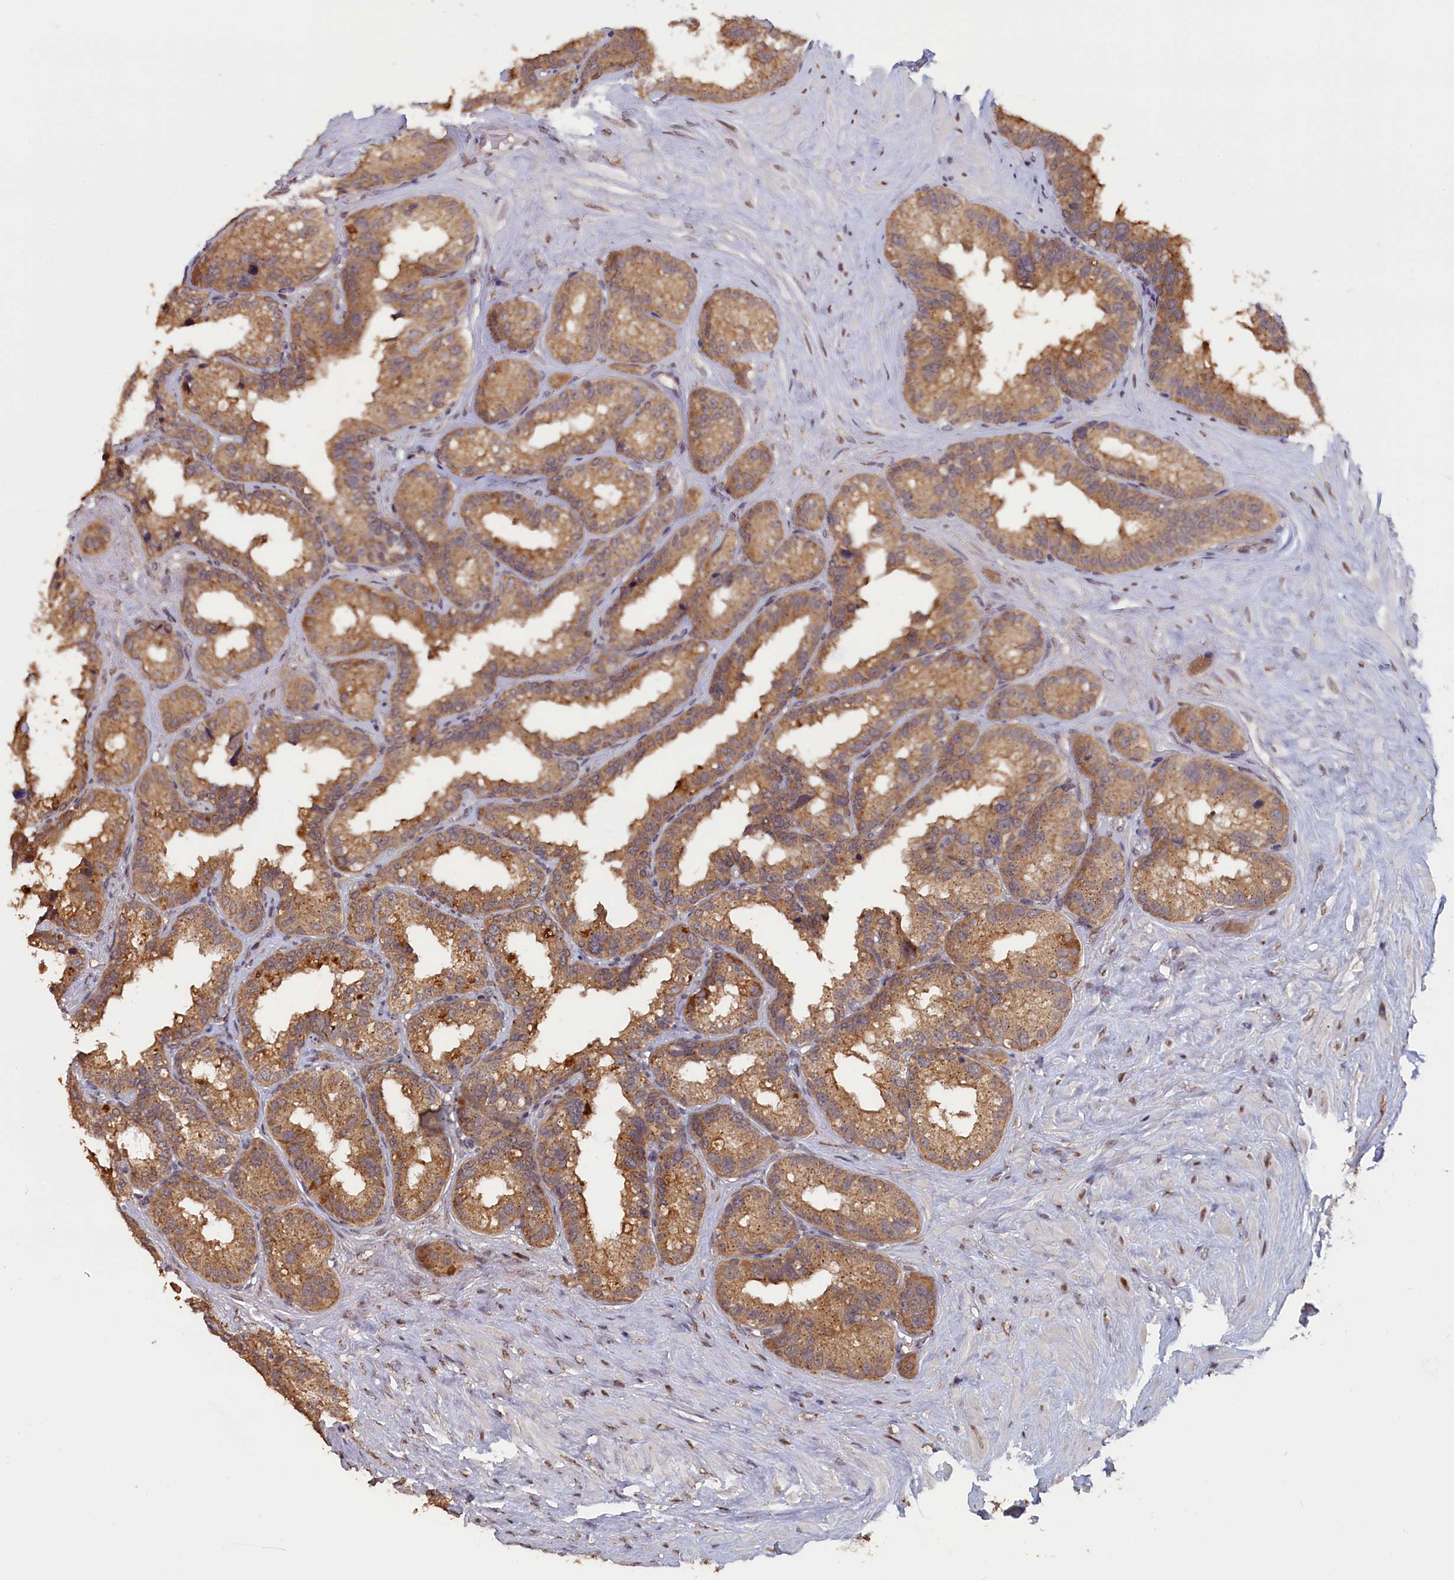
{"staining": {"intensity": "moderate", "quantity": ">75%", "location": "cytoplasmic/membranous"}, "tissue": "seminal vesicle", "cell_type": "Glandular cells", "image_type": "normal", "snomed": [{"axis": "morphology", "description": "Normal tissue, NOS"}, {"axis": "topography", "description": "Seminal veicle"}], "caption": "A histopathology image showing moderate cytoplasmic/membranous expression in approximately >75% of glandular cells in normal seminal vesicle, as visualized by brown immunohistochemical staining.", "gene": "PIGQ", "patient": {"sex": "male", "age": 80}}